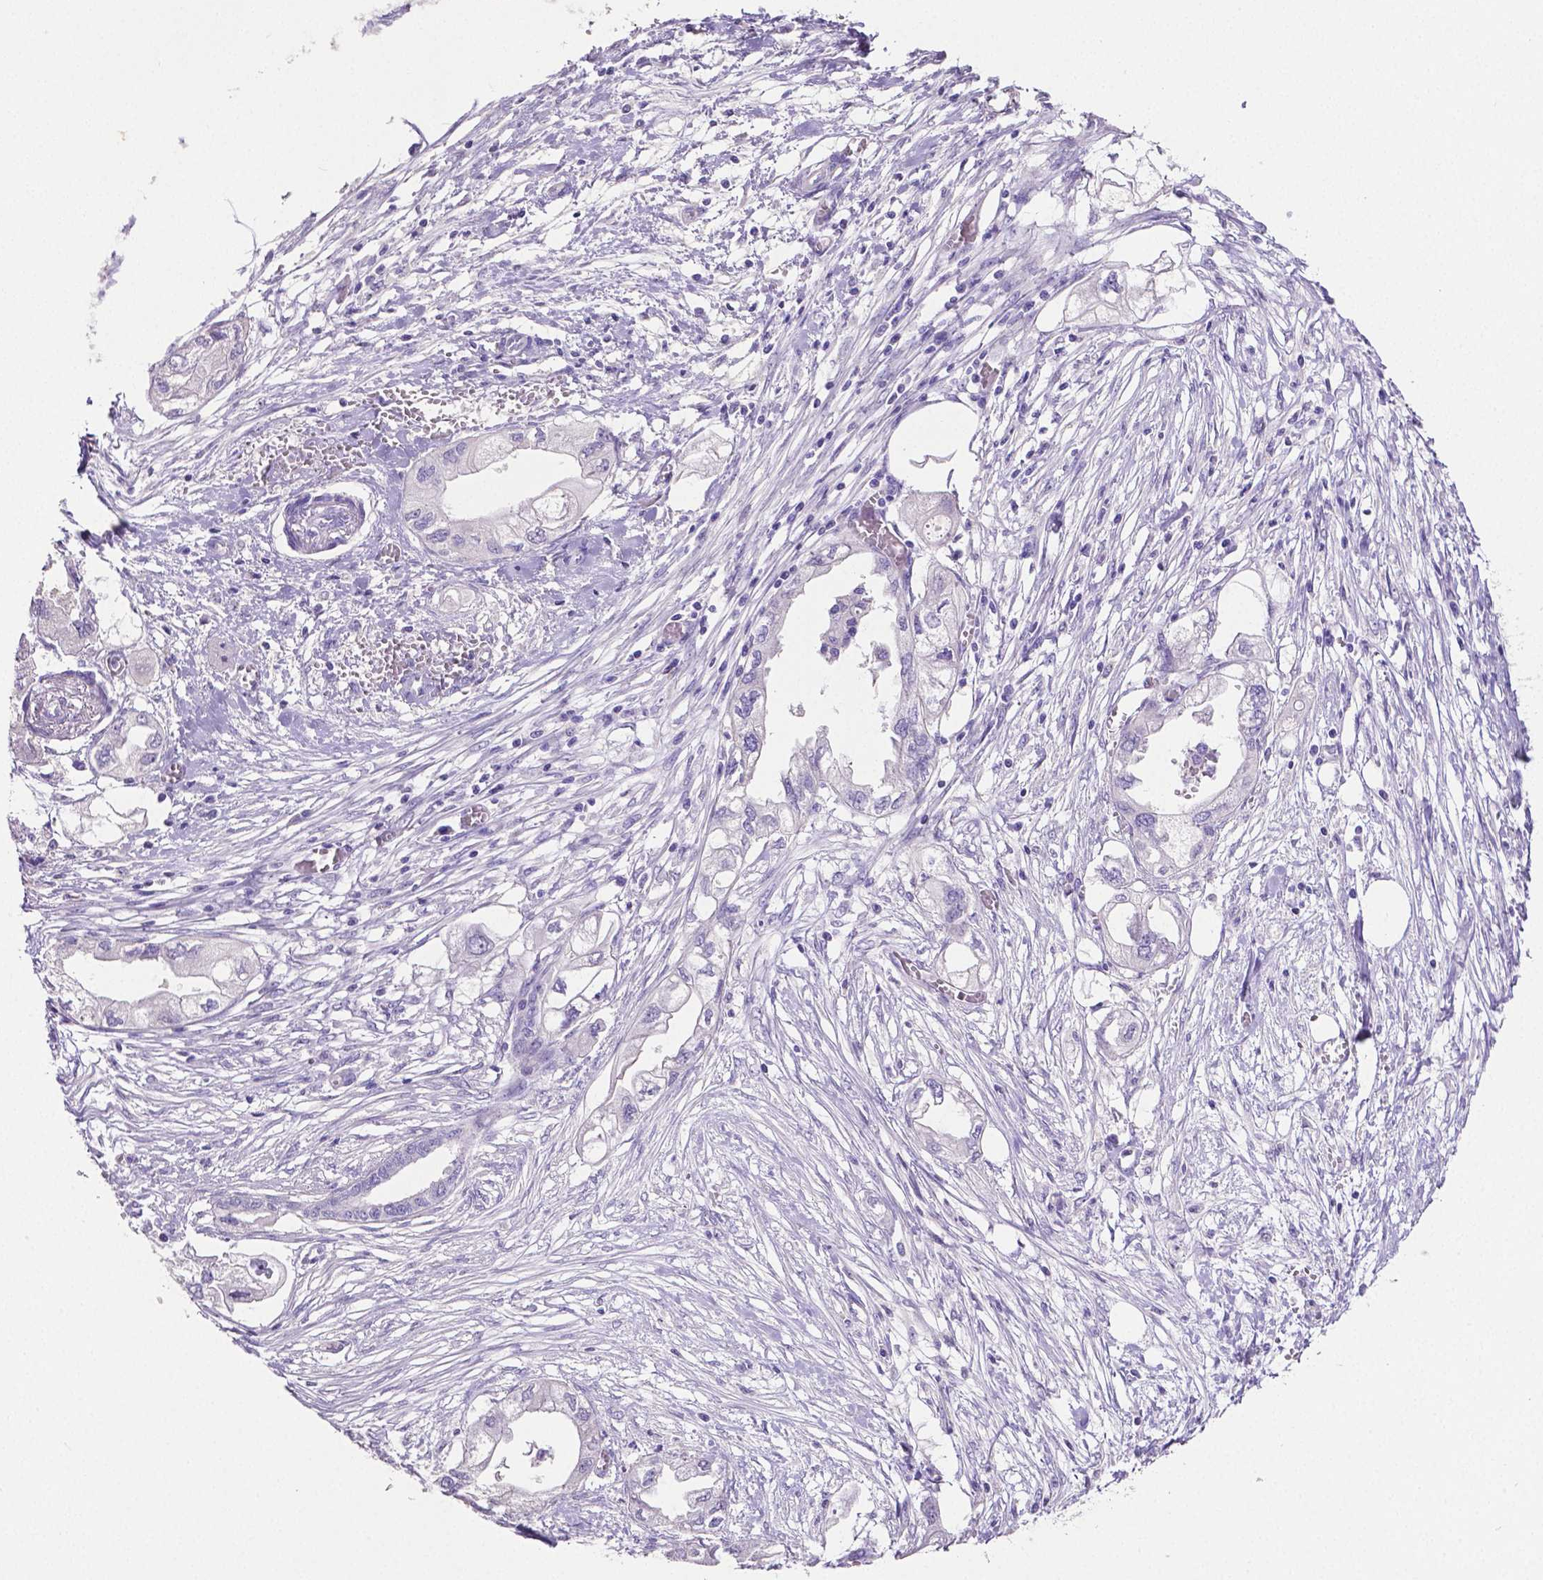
{"staining": {"intensity": "negative", "quantity": "none", "location": "none"}, "tissue": "endometrial cancer", "cell_type": "Tumor cells", "image_type": "cancer", "snomed": [{"axis": "morphology", "description": "Adenocarcinoma, NOS"}, {"axis": "morphology", "description": "Adenocarcinoma, metastatic, NOS"}, {"axis": "topography", "description": "Adipose tissue"}, {"axis": "topography", "description": "Endometrium"}], "caption": "Immunohistochemistry histopathology image of neoplastic tissue: human endometrial adenocarcinoma stained with DAB (3,3'-diaminobenzidine) displays no significant protein positivity in tumor cells.", "gene": "SLC22A2", "patient": {"sex": "female", "age": 67}}